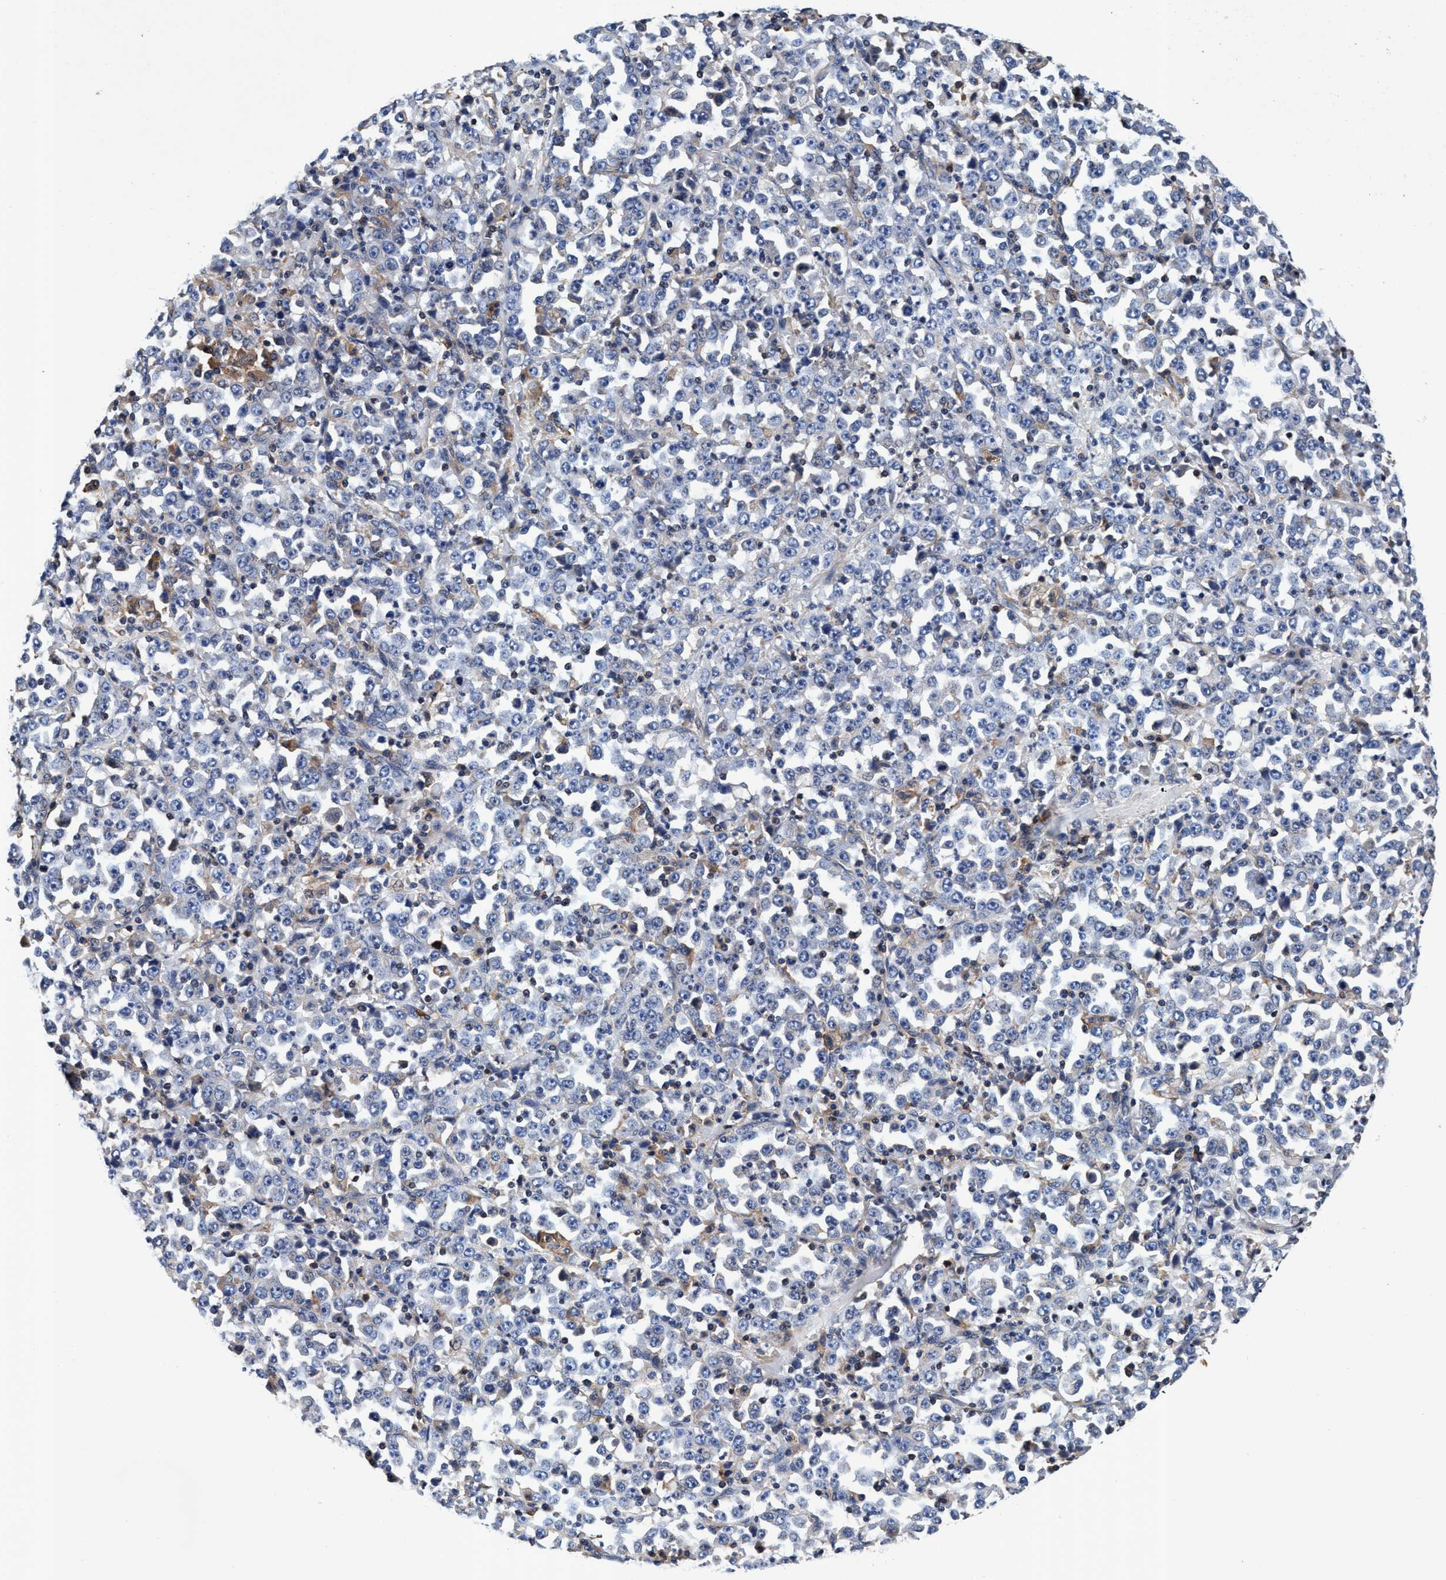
{"staining": {"intensity": "negative", "quantity": "none", "location": "none"}, "tissue": "stomach cancer", "cell_type": "Tumor cells", "image_type": "cancer", "snomed": [{"axis": "morphology", "description": "Normal tissue, NOS"}, {"axis": "morphology", "description": "Adenocarcinoma, NOS"}, {"axis": "topography", "description": "Stomach, upper"}, {"axis": "topography", "description": "Stomach"}], "caption": "Immunohistochemical staining of human adenocarcinoma (stomach) displays no significant positivity in tumor cells. (DAB immunohistochemistry, high magnification).", "gene": "RNF208", "patient": {"sex": "male", "age": 59}}